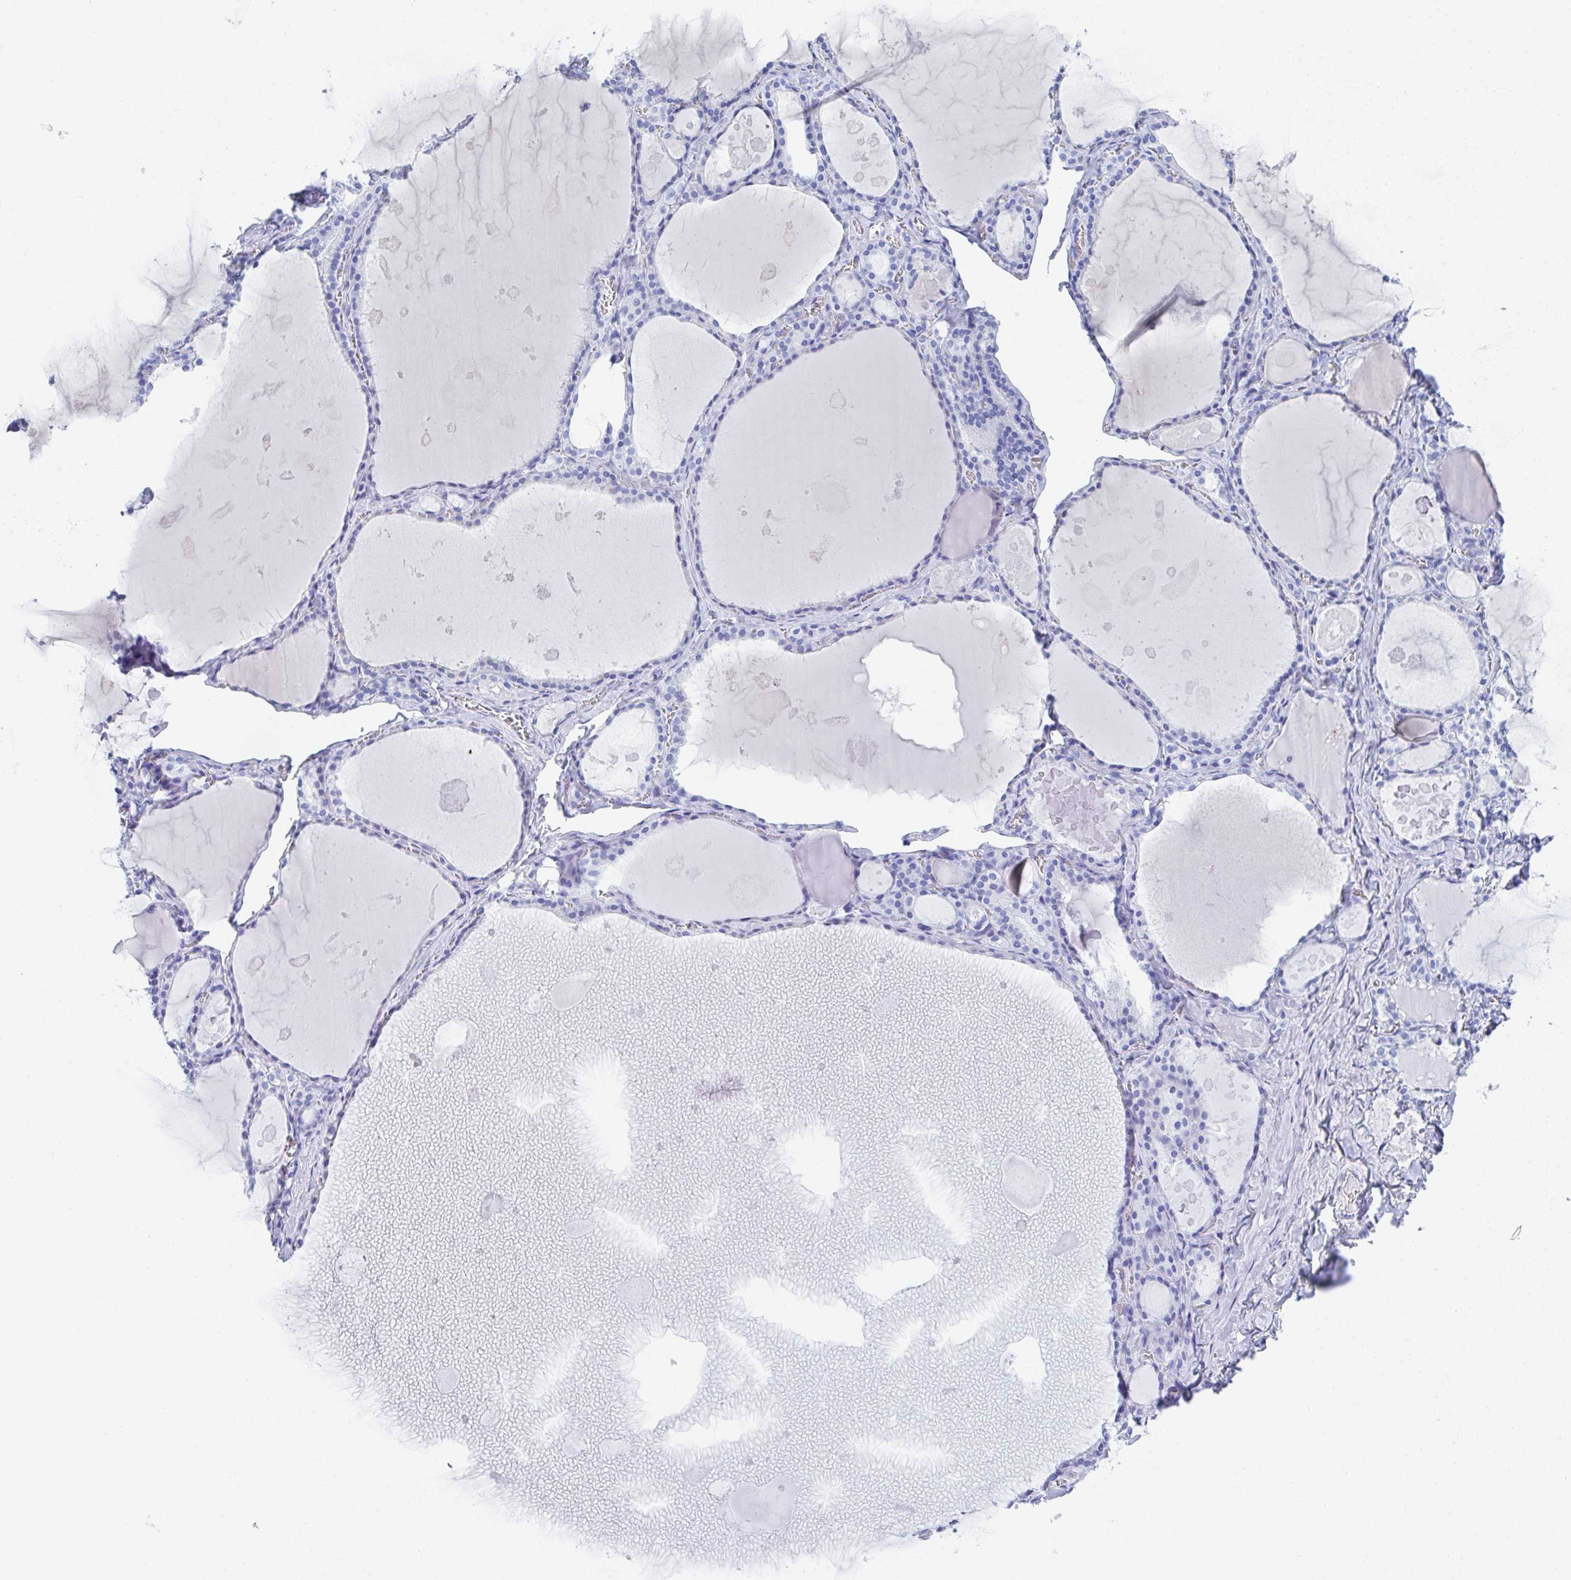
{"staining": {"intensity": "negative", "quantity": "none", "location": "none"}, "tissue": "thyroid gland", "cell_type": "Glandular cells", "image_type": "normal", "snomed": [{"axis": "morphology", "description": "Normal tissue, NOS"}, {"axis": "topography", "description": "Thyroid gland"}], "caption": "Thyroid gland was stained to show a protein in brown. There is no significant staining in glandular cells. The staining is performed using DAB (3,3'-diaminobenzidine) brown chromogen with nuclei counter-stained in using hematoxylin.", "gene": "MROH2B", "patient": {"sex": "male", "age": 56}}